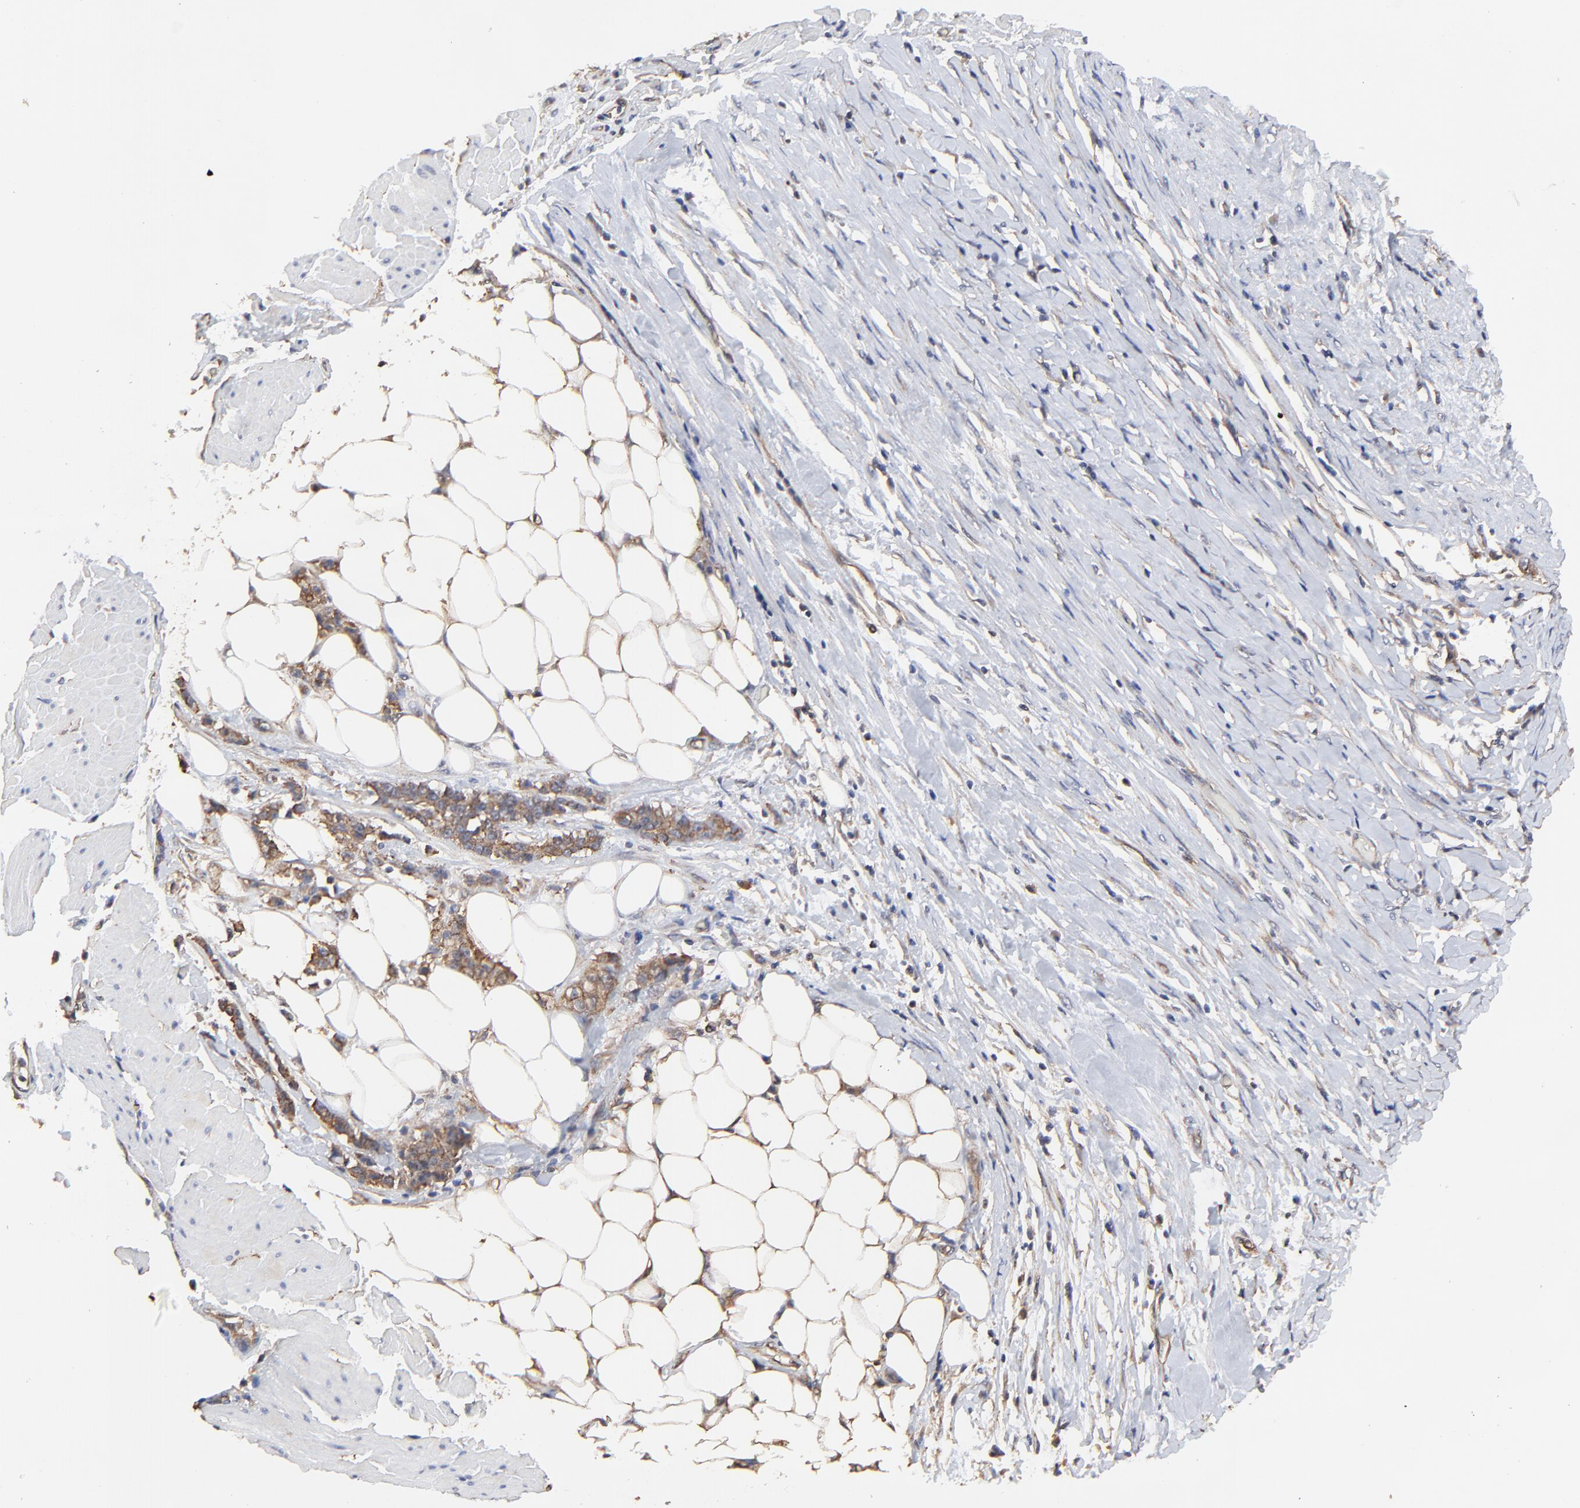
{"staining": {"intensity": "moderate", "quantity": ">75%", "location": "cytoplasmic/membranous"}, "tissue": "stomach cancer", "cell_type": "Tumor cells", "image_type": "cancer", "snomed": [{"axis": "morphology", "description": "Adenocarcinoma, NOS"}, {"axis": "topography", "description": "Stomach, lower"}], "caption": "A brown stain shows moderate cytoplasmic/membranous expression of a protein in stomach adenocarcinoma tumor cells.", "gene": "ARMT1", "patient": {"sex": "male", "age": 88}}